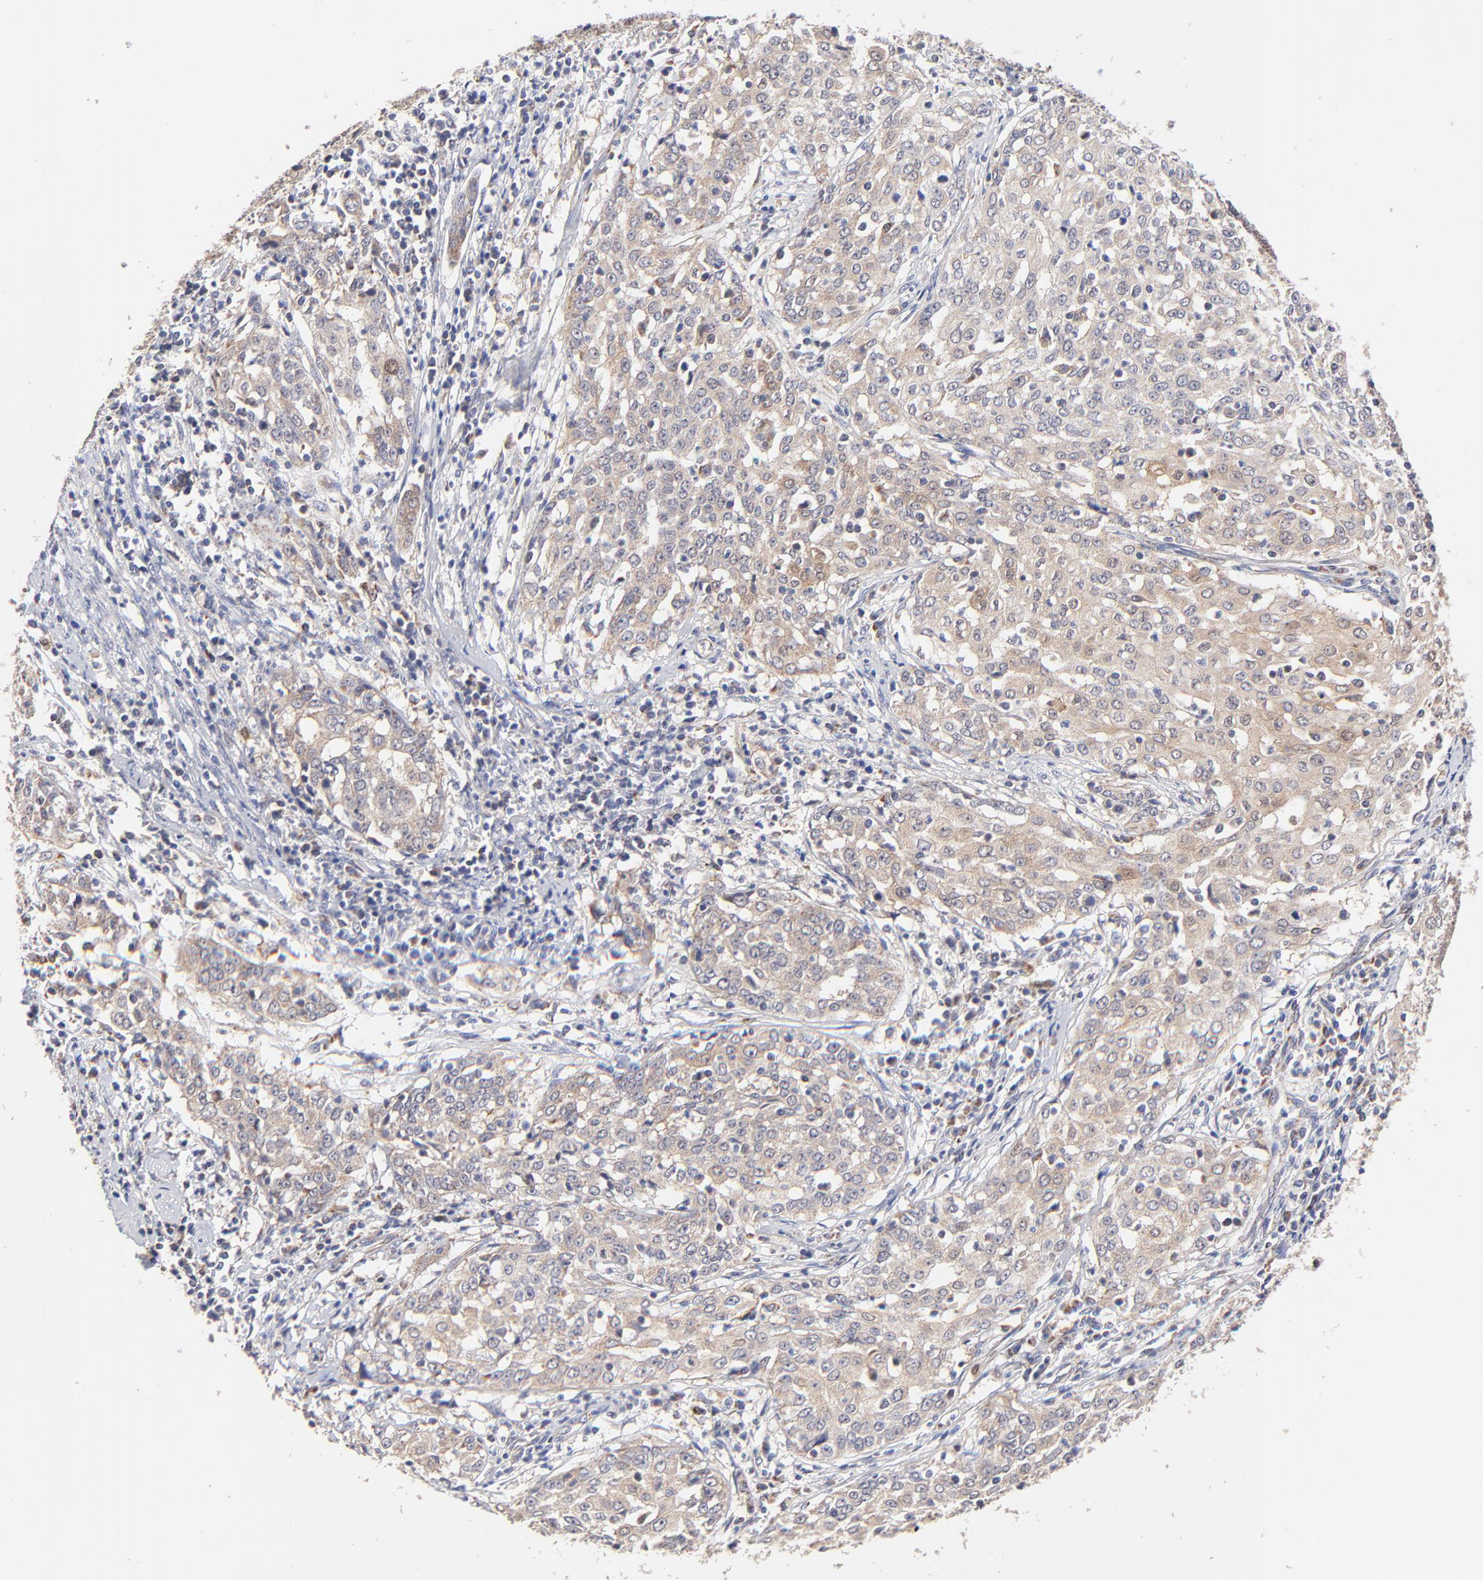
{"staining": {"intensity": "moderate", "quantity": "25%-75%", "location": "cytoplasmic/membranous"}, "tissue": "cervical cancer", "cell_type": "Tumor cells", "image_type": "cancer", "snomed": [{"axis": "morphology", "description": "Squamous cell carcinoma, NOS"}, {"axis": "topography", "description": "Cervix"}], "caption": "Tumor cells demonstrate medium levels of moderate cytoplasmic/membranous staining in approximately 25%-75% of cells in squamous cell carcinoma (cervical).", "gene": "FBXL12", "patient": {"sex": "female", "age": 39}}